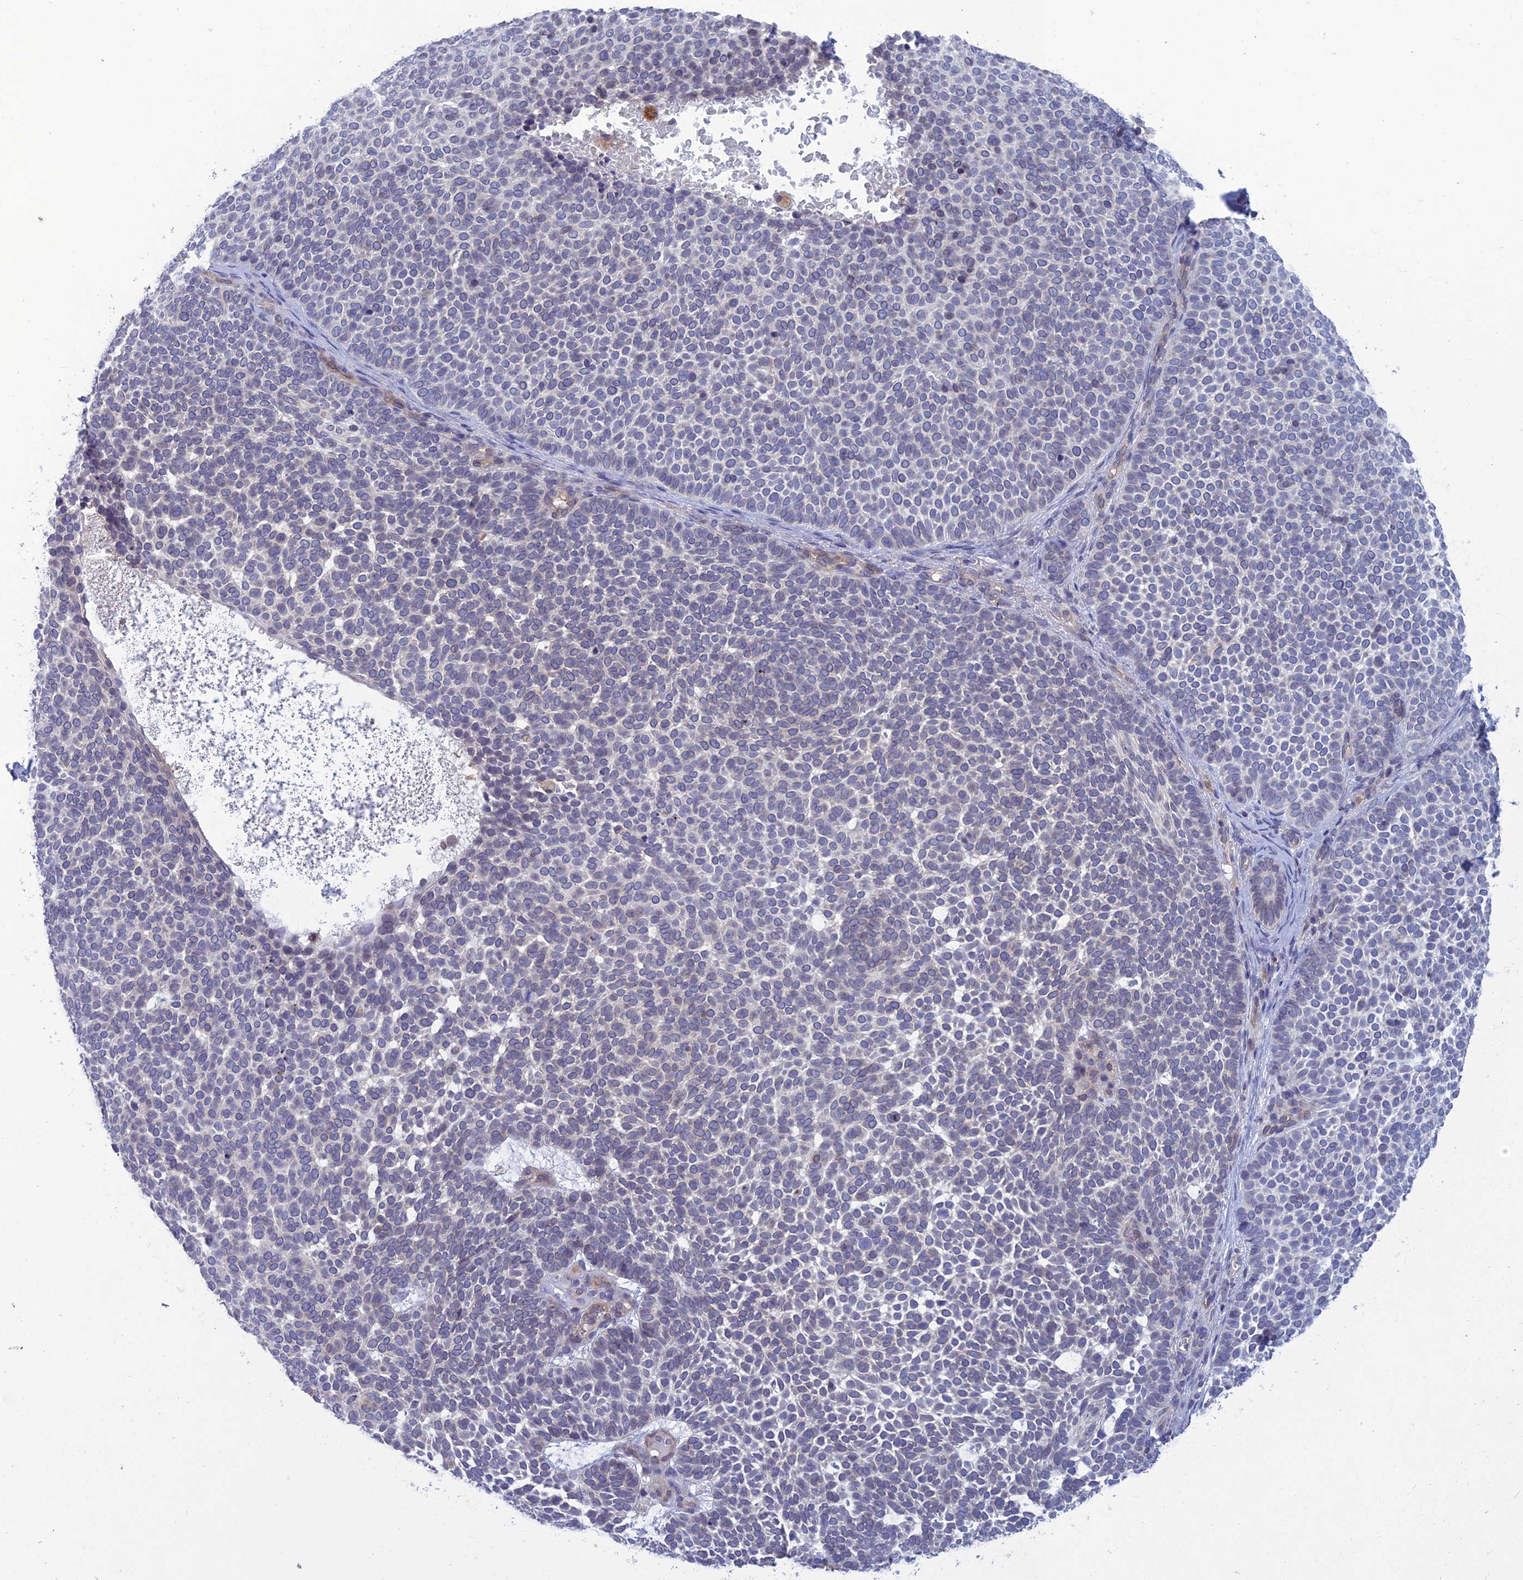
{"staining": {"intensity": "weak", "quantity": "<25%", "location": "cytoplasmic/membranous,nuclear"}, "tissue": "skin cancer", "cell_type": "Tumor cells", "image_type": "cancer", "snomed": [{"axis": "morphology", "description": "Basal cell carcinoma"}, {"axis": "topography", "description": "Skin"}], "caption": "Skin cancer was stained to show a protein in brown. There is no significant expression in tumor cells.", "gene": "WDR46", "patient": {"sex": "female", "age": 77}}